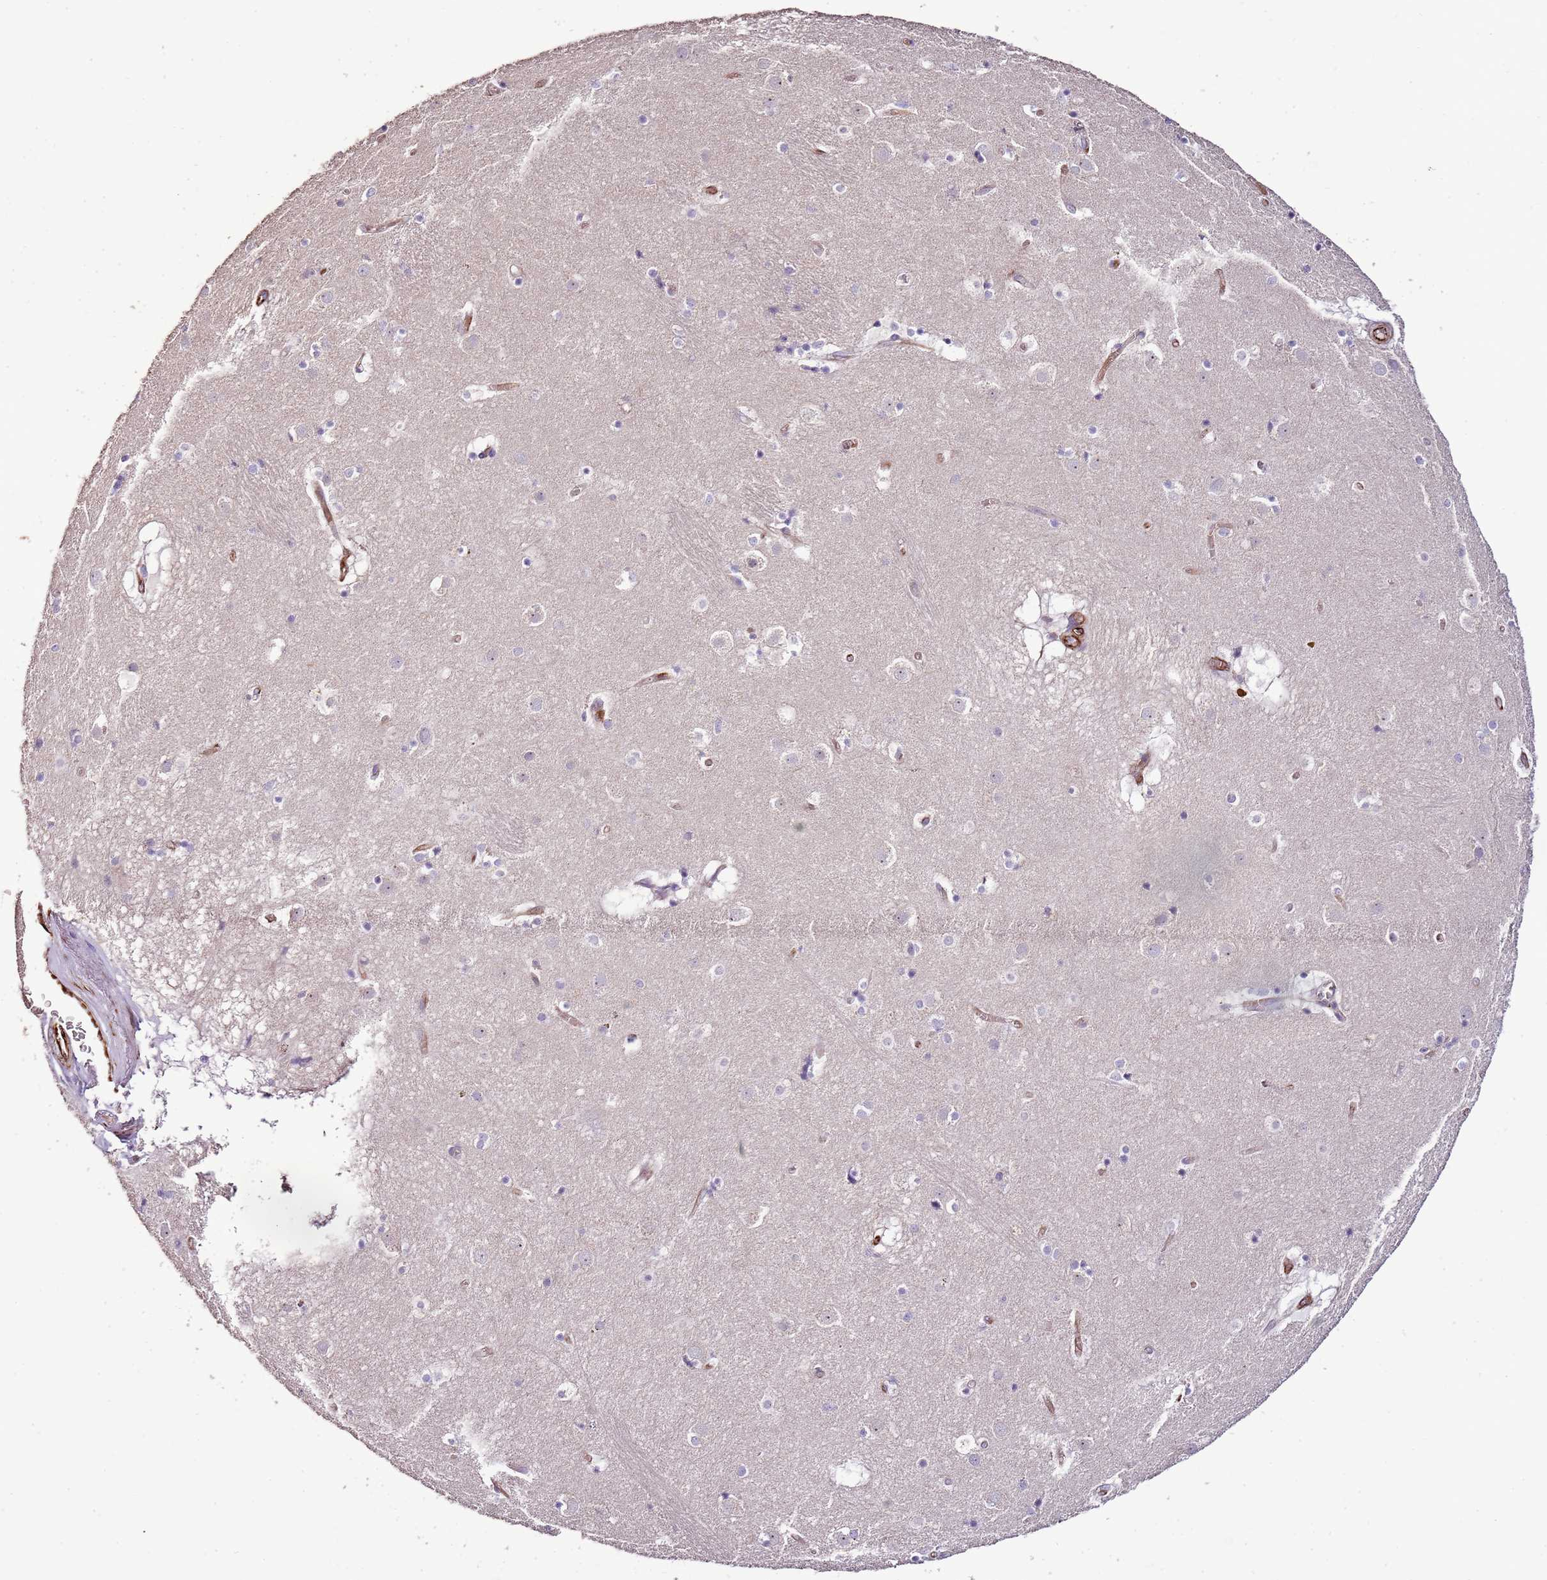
{"staining": {"intensity": "negative", "quantity": "none", "location": "none"}, "tissue": "caudate", "cell_type": "Glial cells", "image_type": "normal", "snomed": [{"axis": "morphology", "description": "Normal tissue, NOS"}, {"axis": "topography", "description": "Lateral ventricle wall"}], "caption": "Immunohistochemistry (IHC) micrograph of benign caudate: human caudate stained with DAB displays no significant protein positivity in glial cells.", "gene": "ZNF786", "patient": {"sex": "male", "age": 70}}